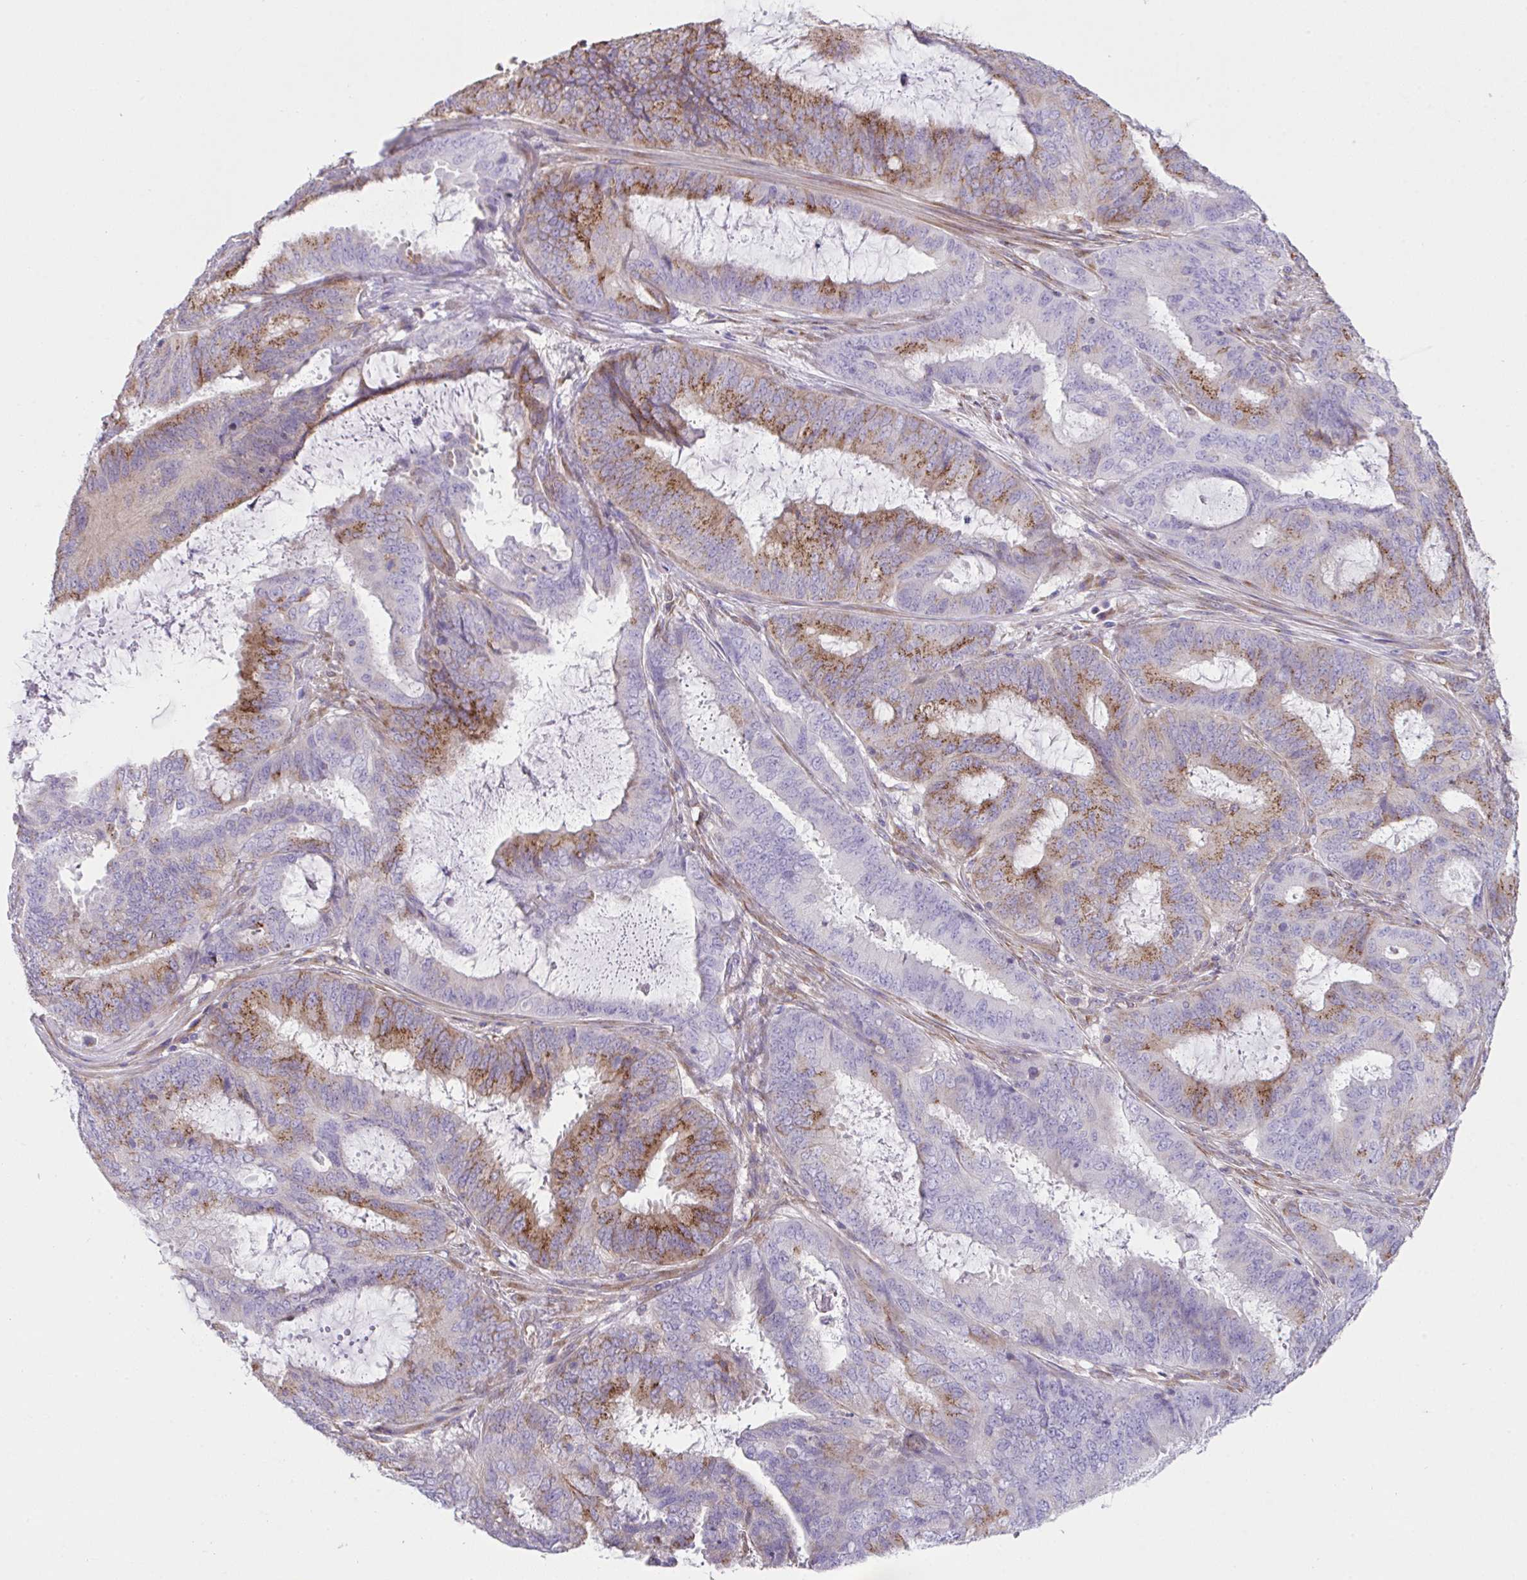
{"staining": {"intensity": "moderate", "quantity": "25%-75%", "location": "cytoplasmic/membranous"}, "tissue": "endometrial cancer", "cell_type": "Tumor cells", "image_type": "cancer", "snomed": [{"axis": "morphology", "description": "Adenocarcinoma, NOS"}, {"axis": "topography", "description": "Endometrium"}], "caption": "The photomicrograph reveals a brown stain indicating the presence of a protein in the cytoplasmic/membranous of tumor cells in endometrial cancer.", "gene": "MIA3", "patient": {"sex": "female", "age": 51}}